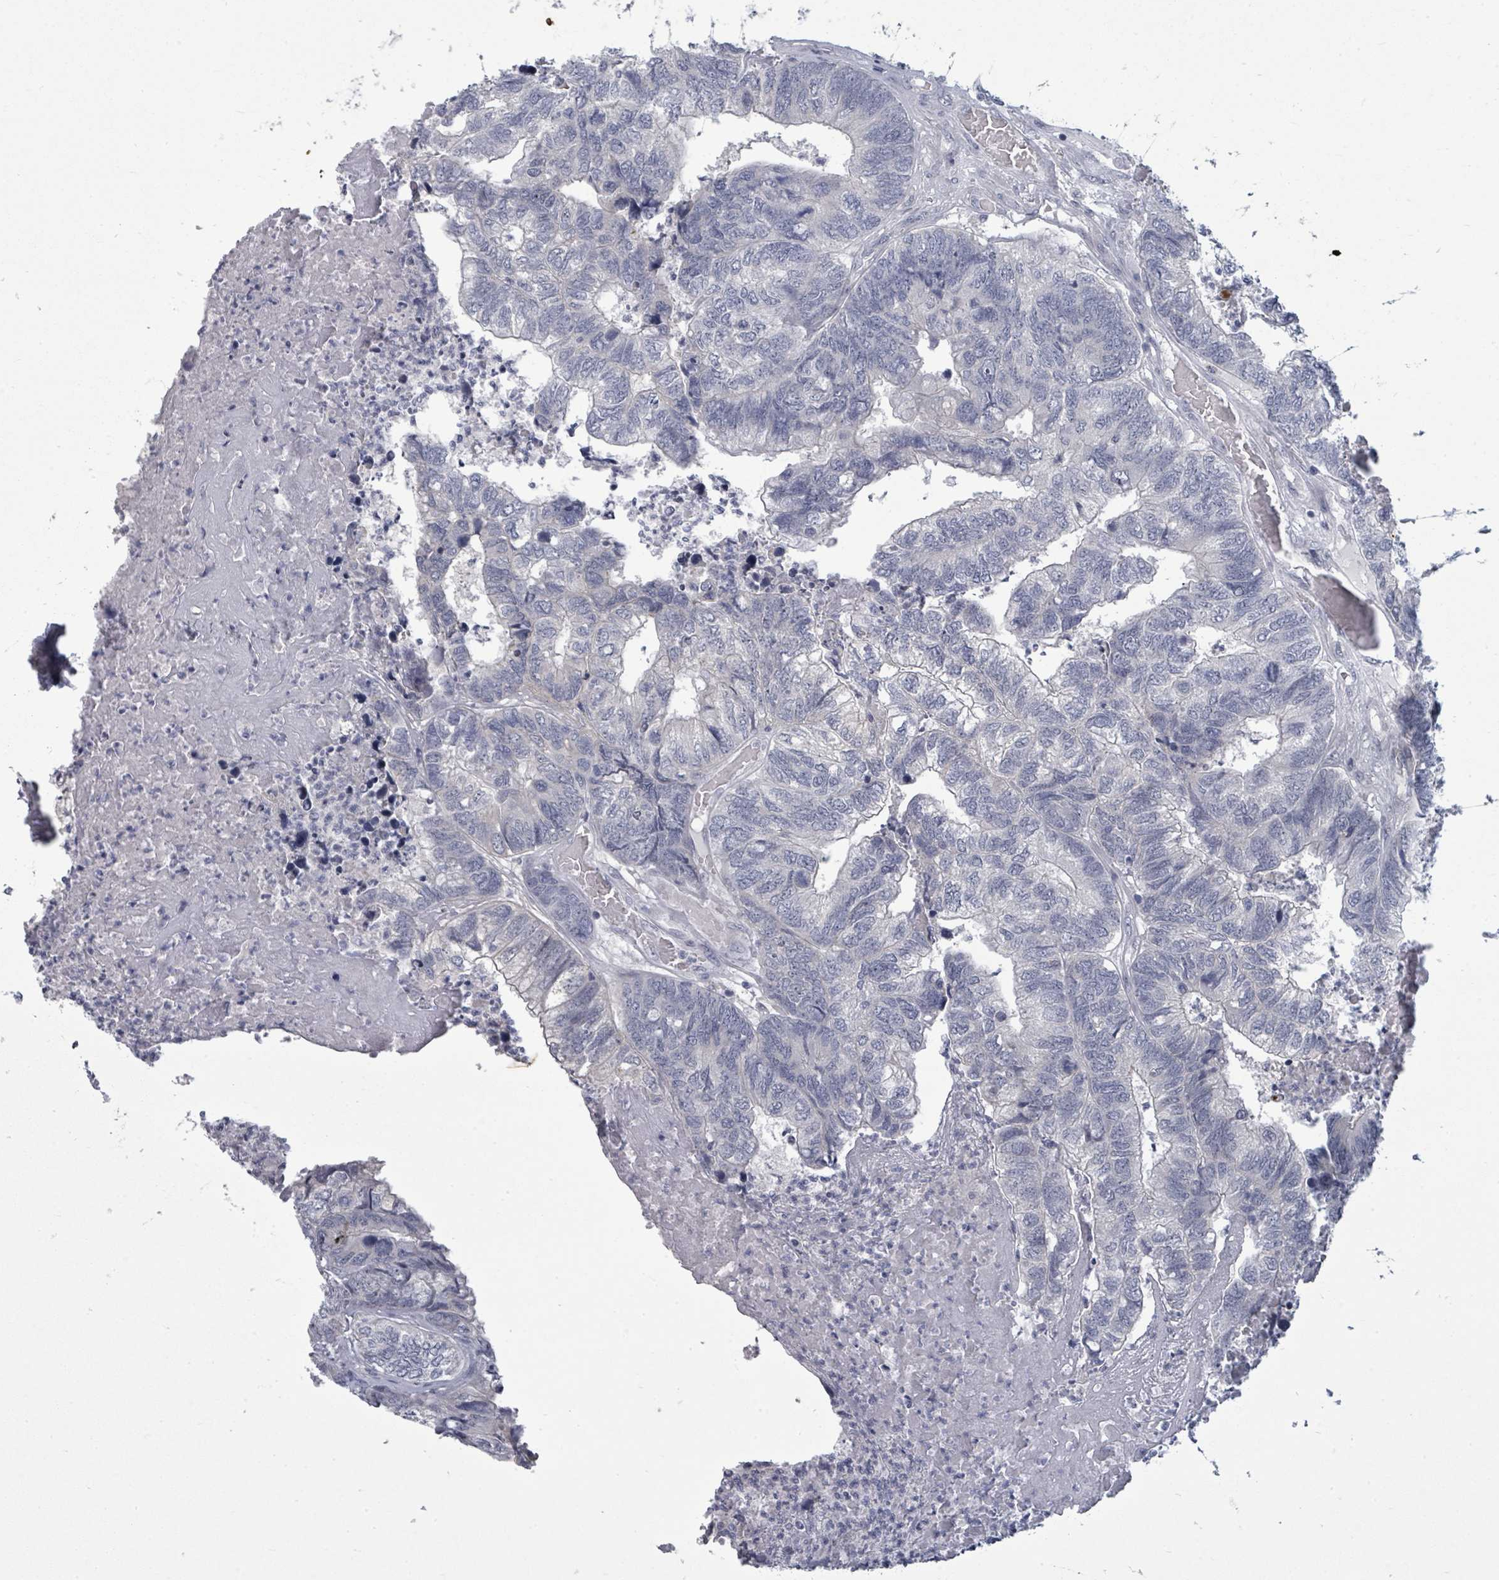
{"staining": {"intensity": "negative", "quantity": "none", "location": "none"}, "tissue": "colorectal cancer", "cell_type": "Tumor cells", "image_type": "cancer", "snomed": [{"axis": "morphology", "description": "Adenocarcinoma, NOS"}, {"axis": "topography", "description": "Colon"}], "caption": "Colorectal cancer was stained to show a protein in brown. There is no significant positivity in tumor cells.", "gene": "ASB12", "patient": {"sex": "female", "age": 67}}